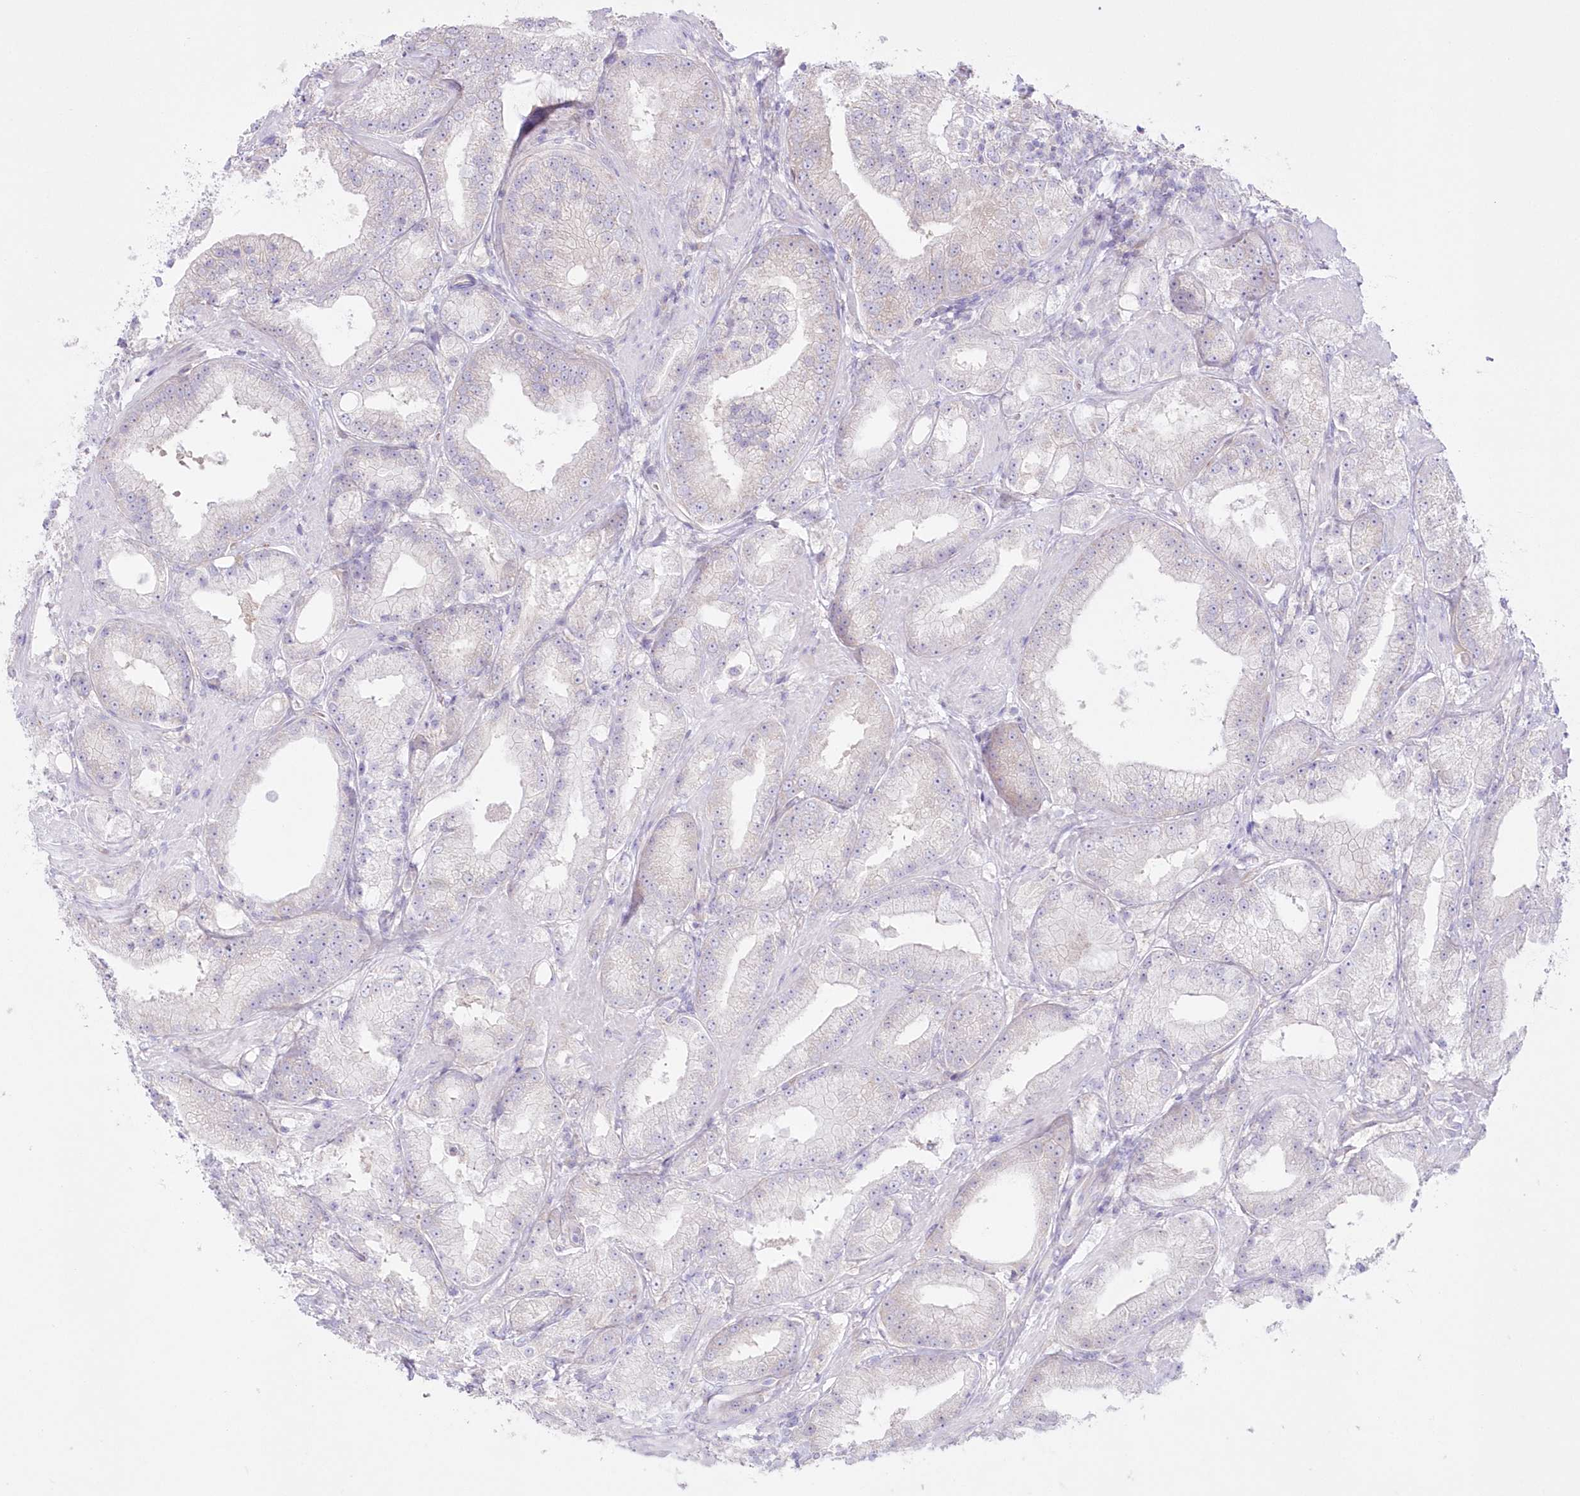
{"staining": {"intensity": "negative", "quantity": "none", "location": "none"}, "tissue": "prostate cancer", "cell_type": "Tumor cells", "image_type": "cancer", "snomed": [{"axis": "morphology", "description": "Adenocarcinoma, Low grade"}, {"axis": "topography", "description": "Prostate"}], "caption": "Immunohistochemistry (IHC) micrograph of prostate cancer stained for a protein (brown), which shows no staining in tumor cells.", "gene": "ZNF843", "patient": {"sex": "male", "age": 67}}